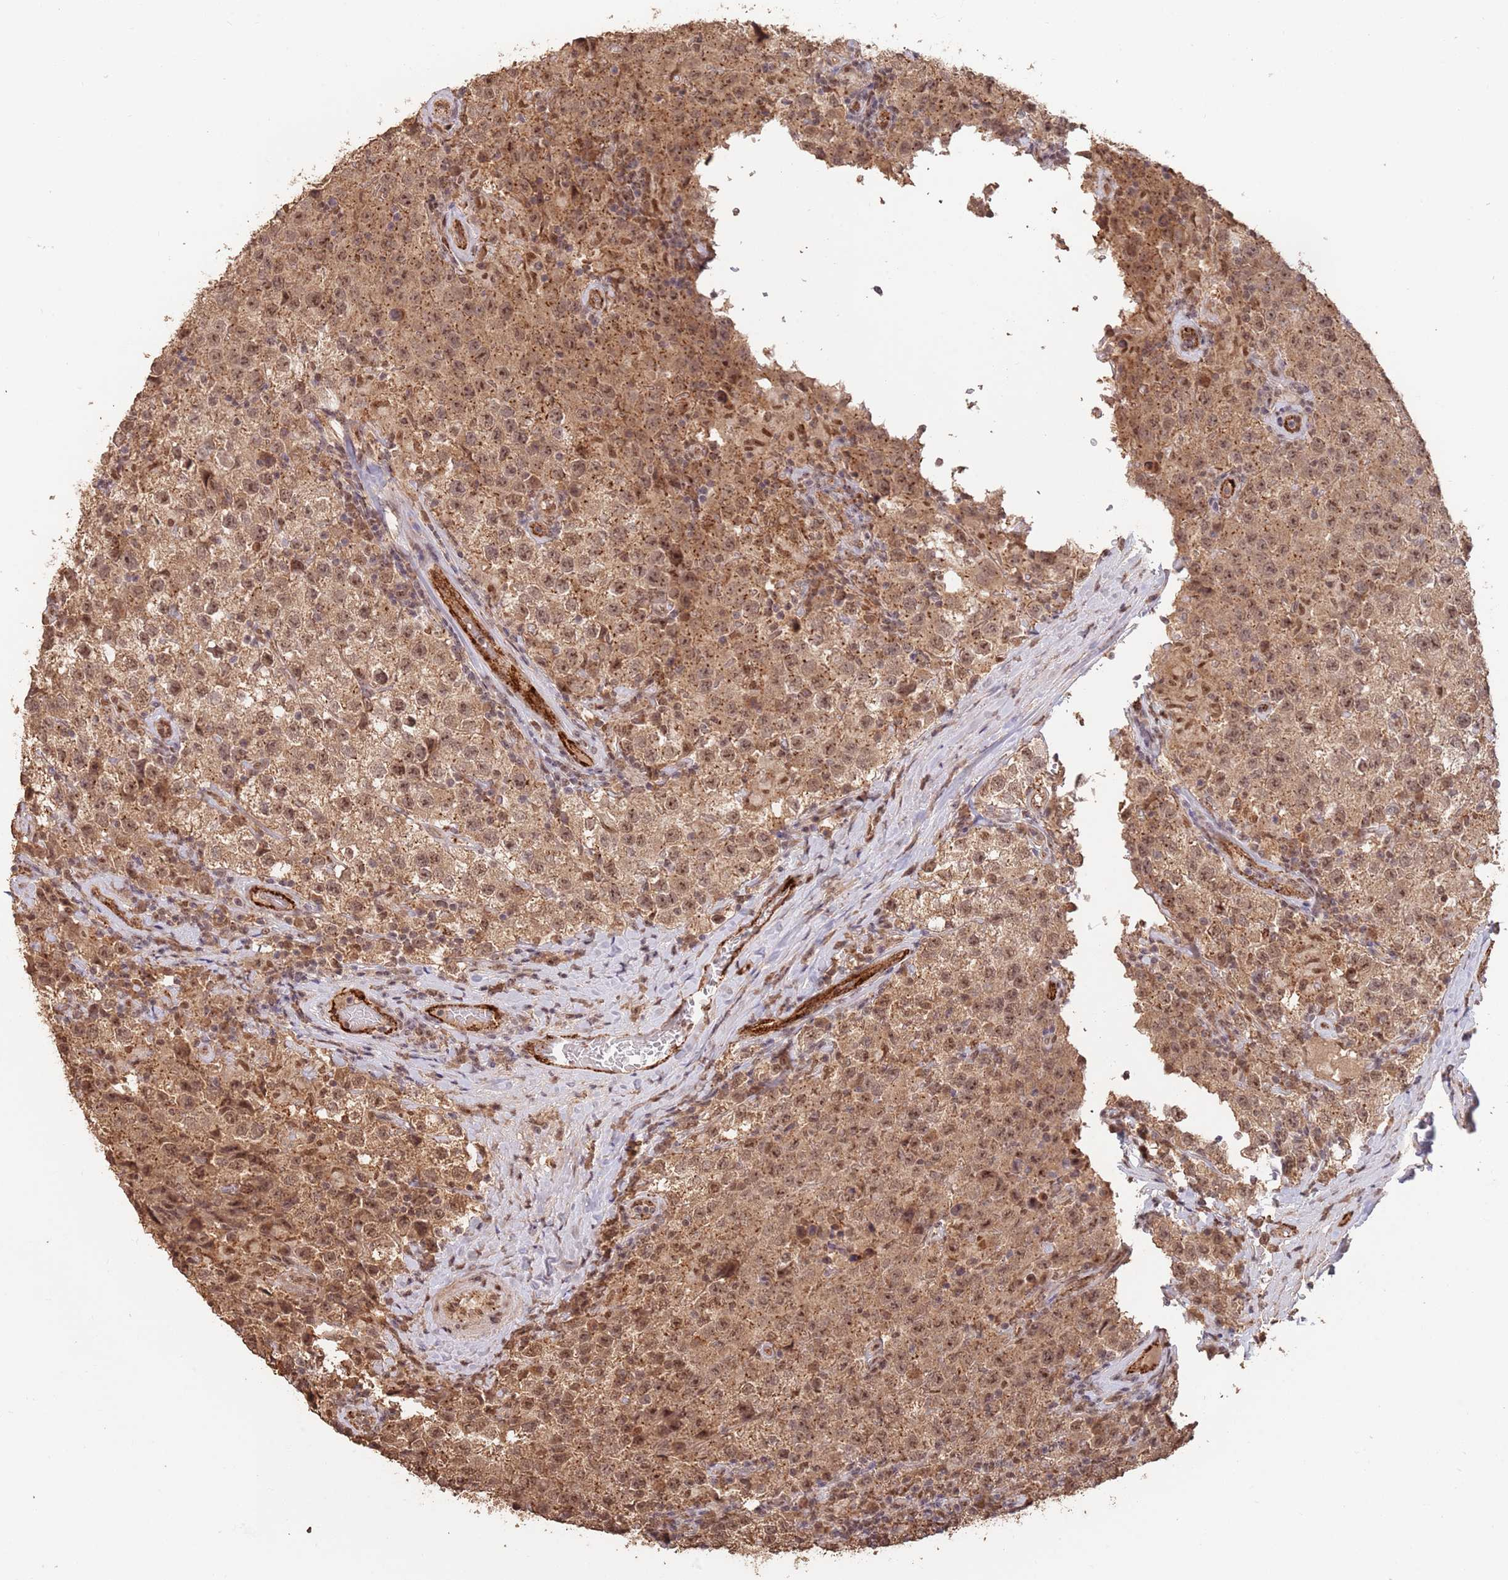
{"staining": {"intensity": "moderate", "quantity": ">75%", "location": "cytoplasmic/membranous,nuclear"}, "tissue": "testis cancer", "cell_type": "Tumor cells", "image_type": "cancer", "snomed": [{"axis": "morphology", "description": "Seminoma, NOS"}, {"axis": "morphology", "description": "Carcinoma, Embryonal, NOS"}, {"axis": "topography", "description": "Testis"}], "caption": "Immunohistochemistry (IHC) image of neoplastic tissue: embryonal carcinoma (testis) stained using immunohistochemistry demonstrates medium levels of moderate protein expression localized specifically in the cytoplasmic/membranous and nuclear of tumor cells, appearing as a cytoplasmic/membranous and nuclear brown color.", "gene": "RFXANK", "patient": {"sex": "male", "age": 41}}